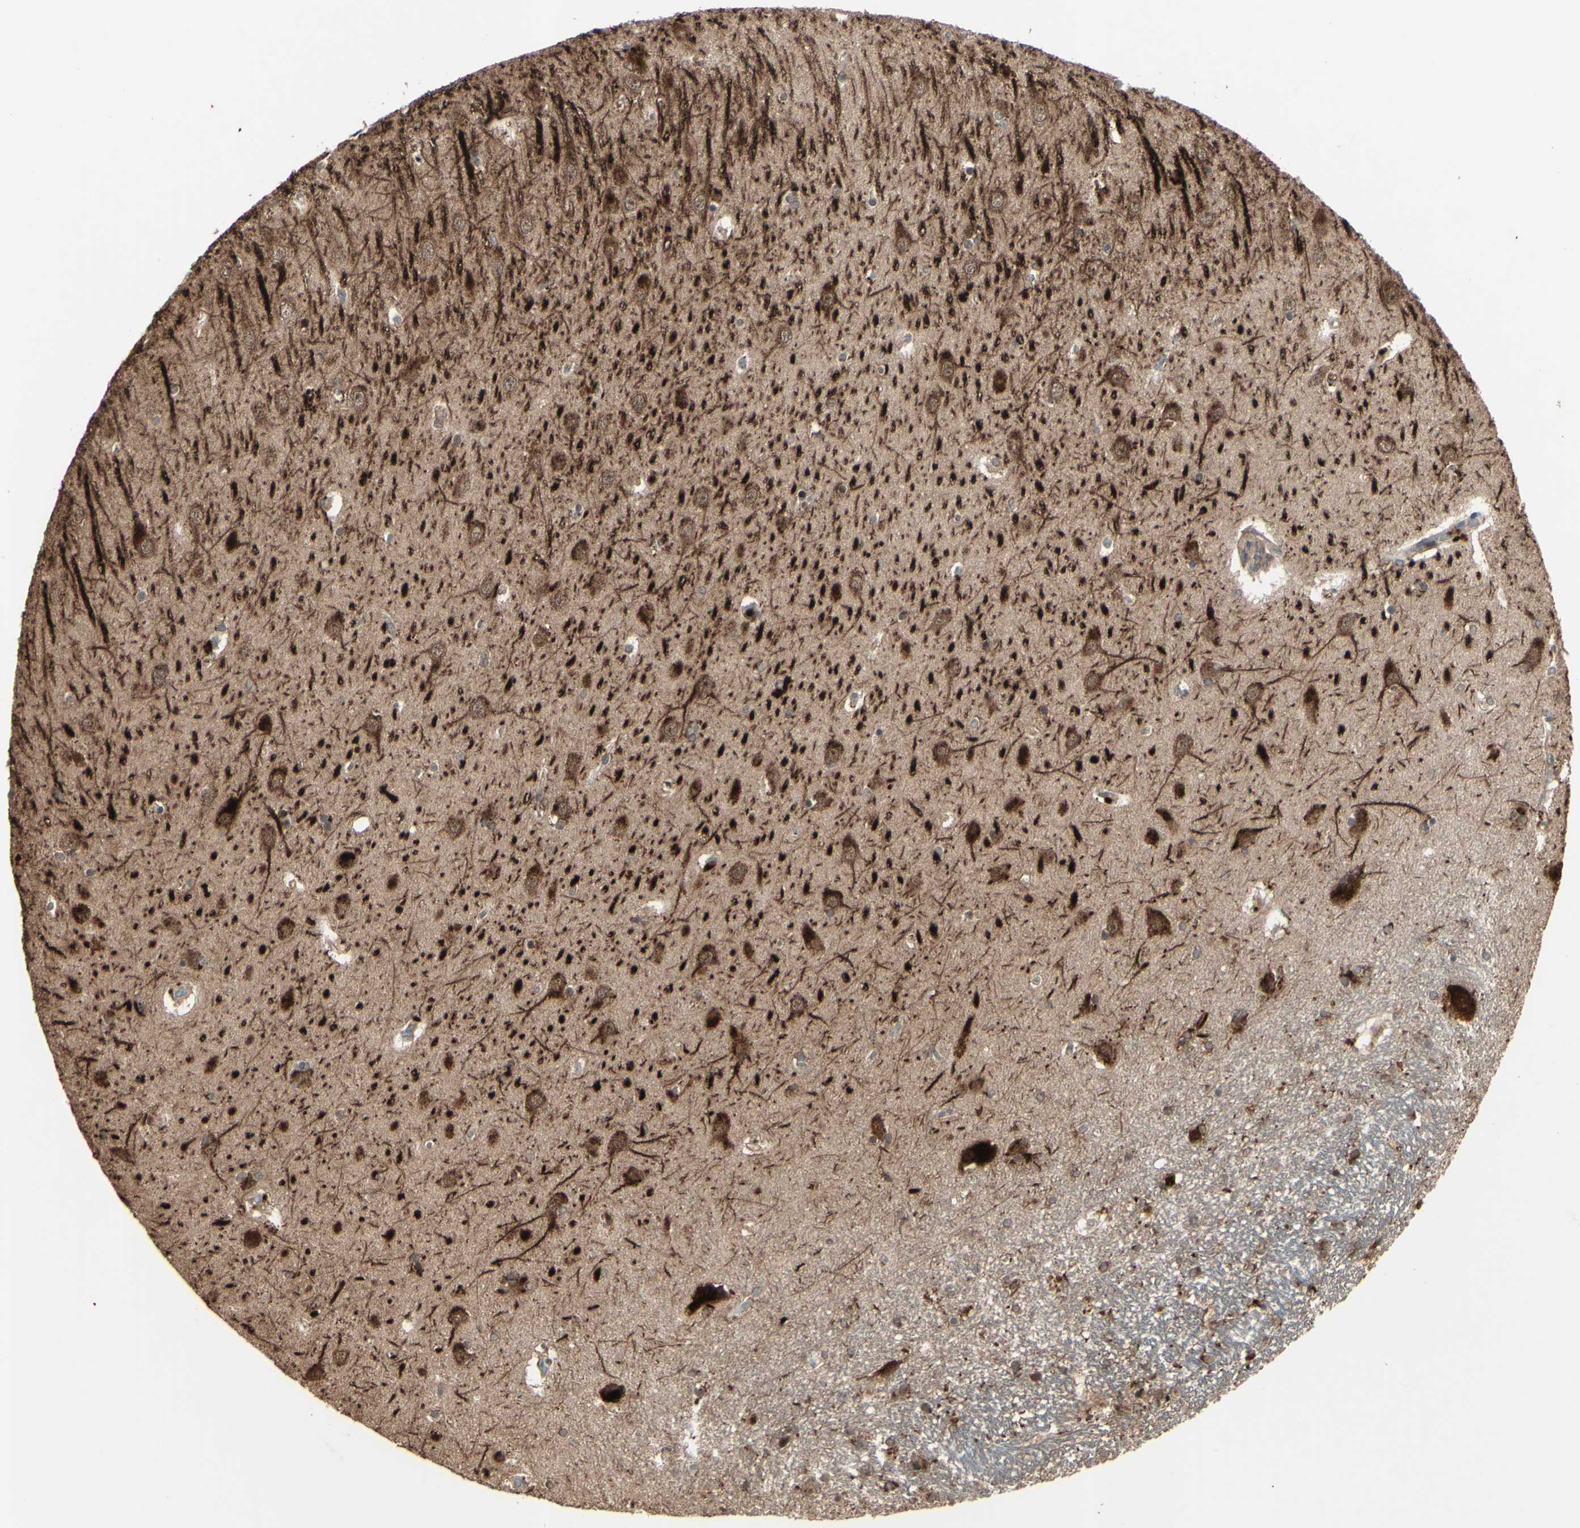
{"staining": {"intensity": "moderate", "quantity": ">75%", "location": "cytoplasmic/membranous,nuclear"}, "tissue": "hippocampus", "cell_type": "Glial cells", "image_type": "normal", "snomed": [{"axis": "morphology", "description": "Normal tissue, NOS"}, {"axis": "topography", "description": "Hippocampus"}], "caption": "DAB immunohistochemical staining of normal hippocampus displays moderate cytoplasmic/membranous,nuclear protein positivity in approximately >75% of glial cells. (DAB (3,3'-diaminobenzidine) IHC, brown staining for protein, blue staining for nuclei).", "gene": "MLF2", "patient": {"sex": "female", "age": 54}}